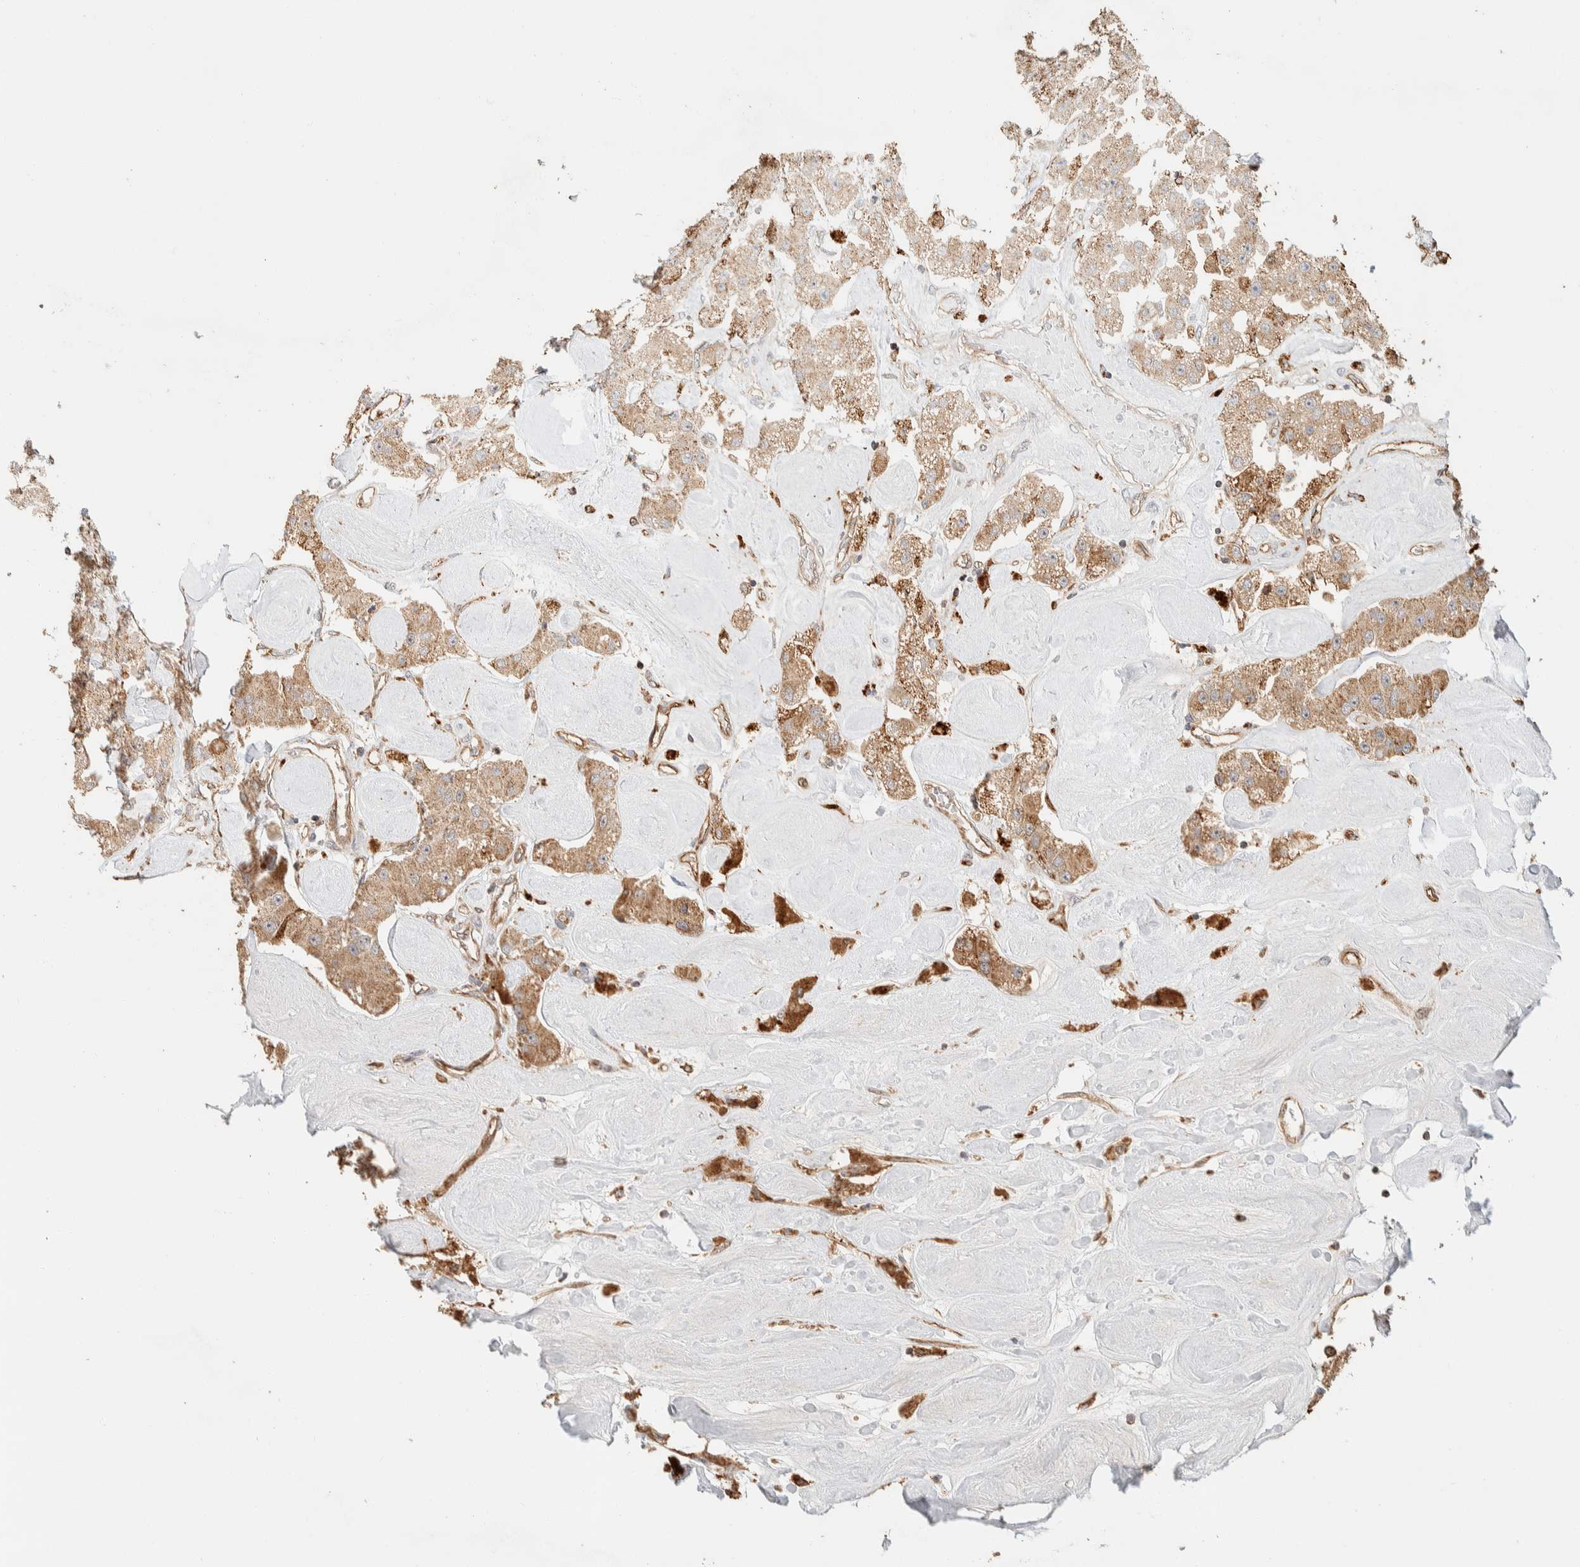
{"staining": {"intensity": "moderate", "quantity": ">75%", "location": "cytoplasmic/membranous"}, "tissue": "carcinoid", "cell_type": "Tumor cells", "image_type": "cancer", "snomed": [{"axis": "morphology", "description": "Carcinoid, malignant, NOS"}, {"axis": "topography", "description": "Pancreas"}], "caption": "Brown immunohistochemical staining in human carcinoid (malignant) exhibits moderate cytoplasmic/membranous expression in about >75% of tumor cells. (IHC, brightfield microscopy, high magnification).", "gene": "KIF9", "patient": {"sex": "male", "age": 41}}